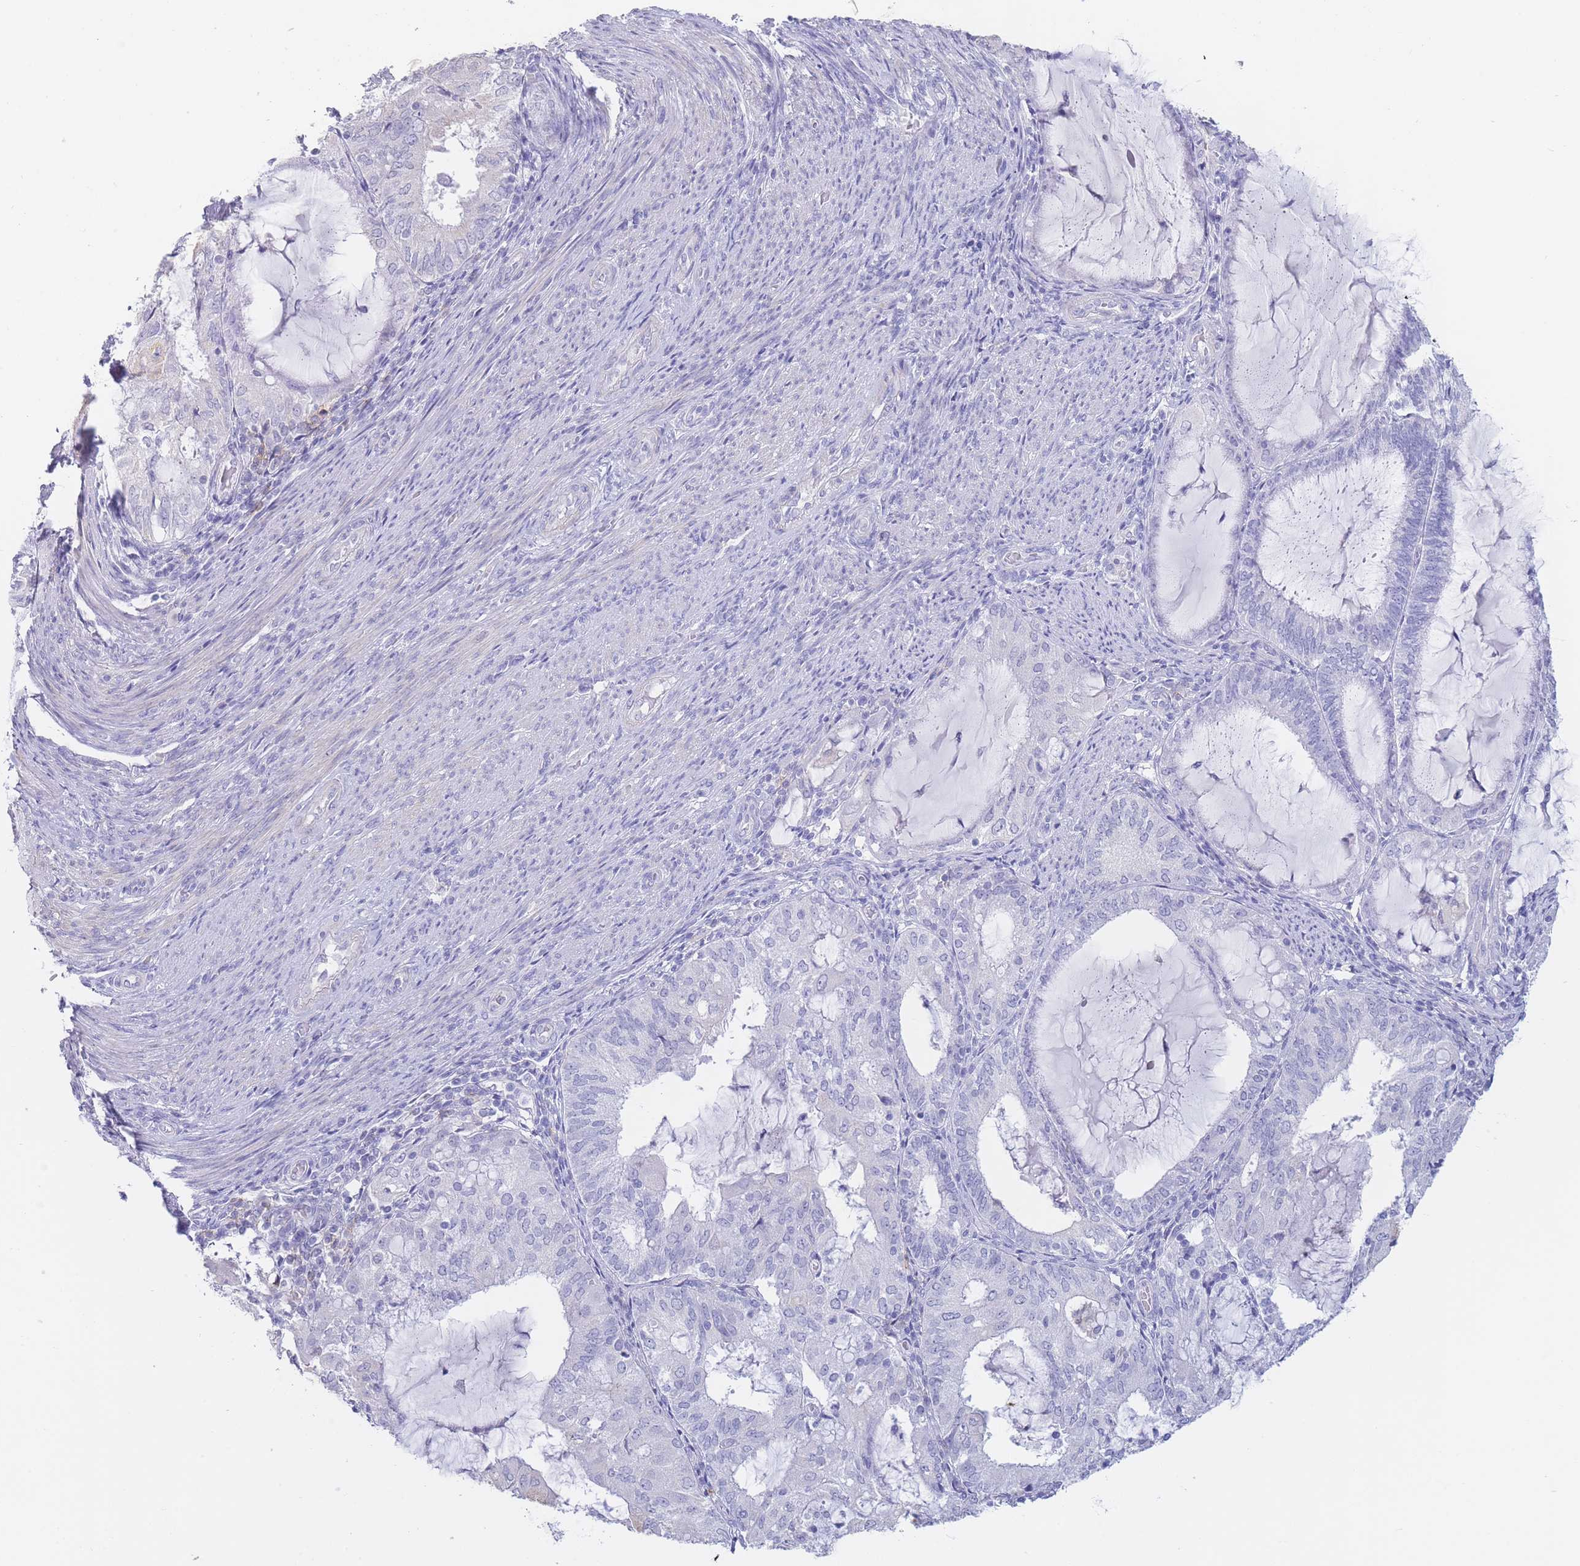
{"staining": {"intensity": "negative", "quantity": "none", "location": "none"}, "tissue": "endometrial cancer", "cell_type": "Tumor cells", "image_type": "cancer", "snomed": [{"axis": "morphology", "description": "Adenocarcinoma, NOS"}, {"axis": "topography", "description": "Endometrium"}], "caption": "Endometrial cancer was stained to show a protein in brown. There is no significant positivity in tumor cells.", "gene": "CD37", "patient": {"sex": "female", "age": 81}}